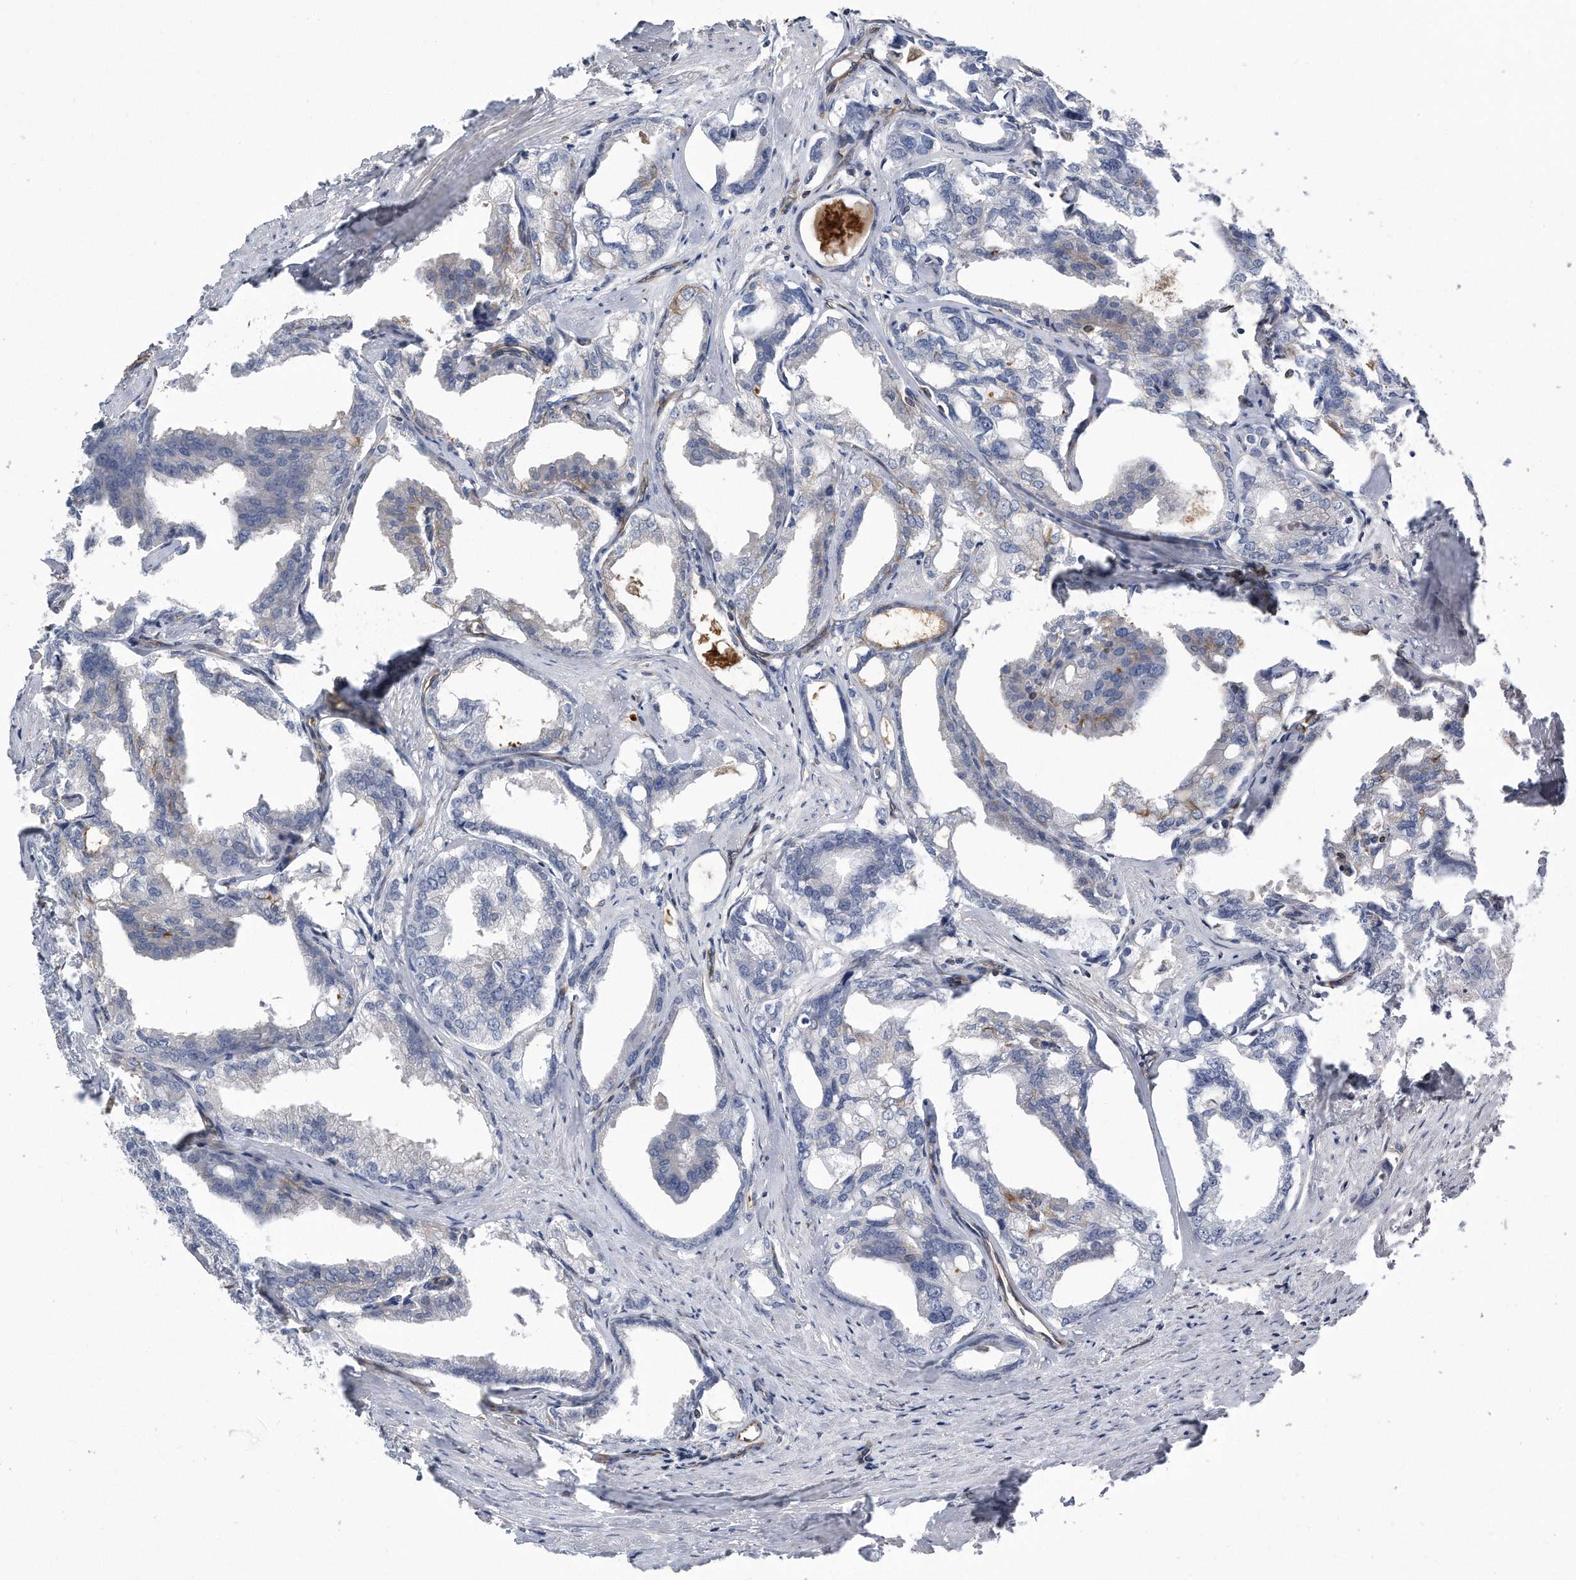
{"staining": {"intensity": "negative", "quantity": "none", "location": "none"}, "tissue": "prostate cancer", "cell_type": "Tumor cells", "image_type": "cancer", "snomed": [{"axis": "morphology", "description": "Adenocarcinoma, High grade"}, {"axis": "topography", "description": "Prostate"}], "caption": "Micrograph shows no significant protein positivity in tumor cells of prostate cancer.", "gene": "GPC1", "patient": {"sex": "male", "age": 50}}